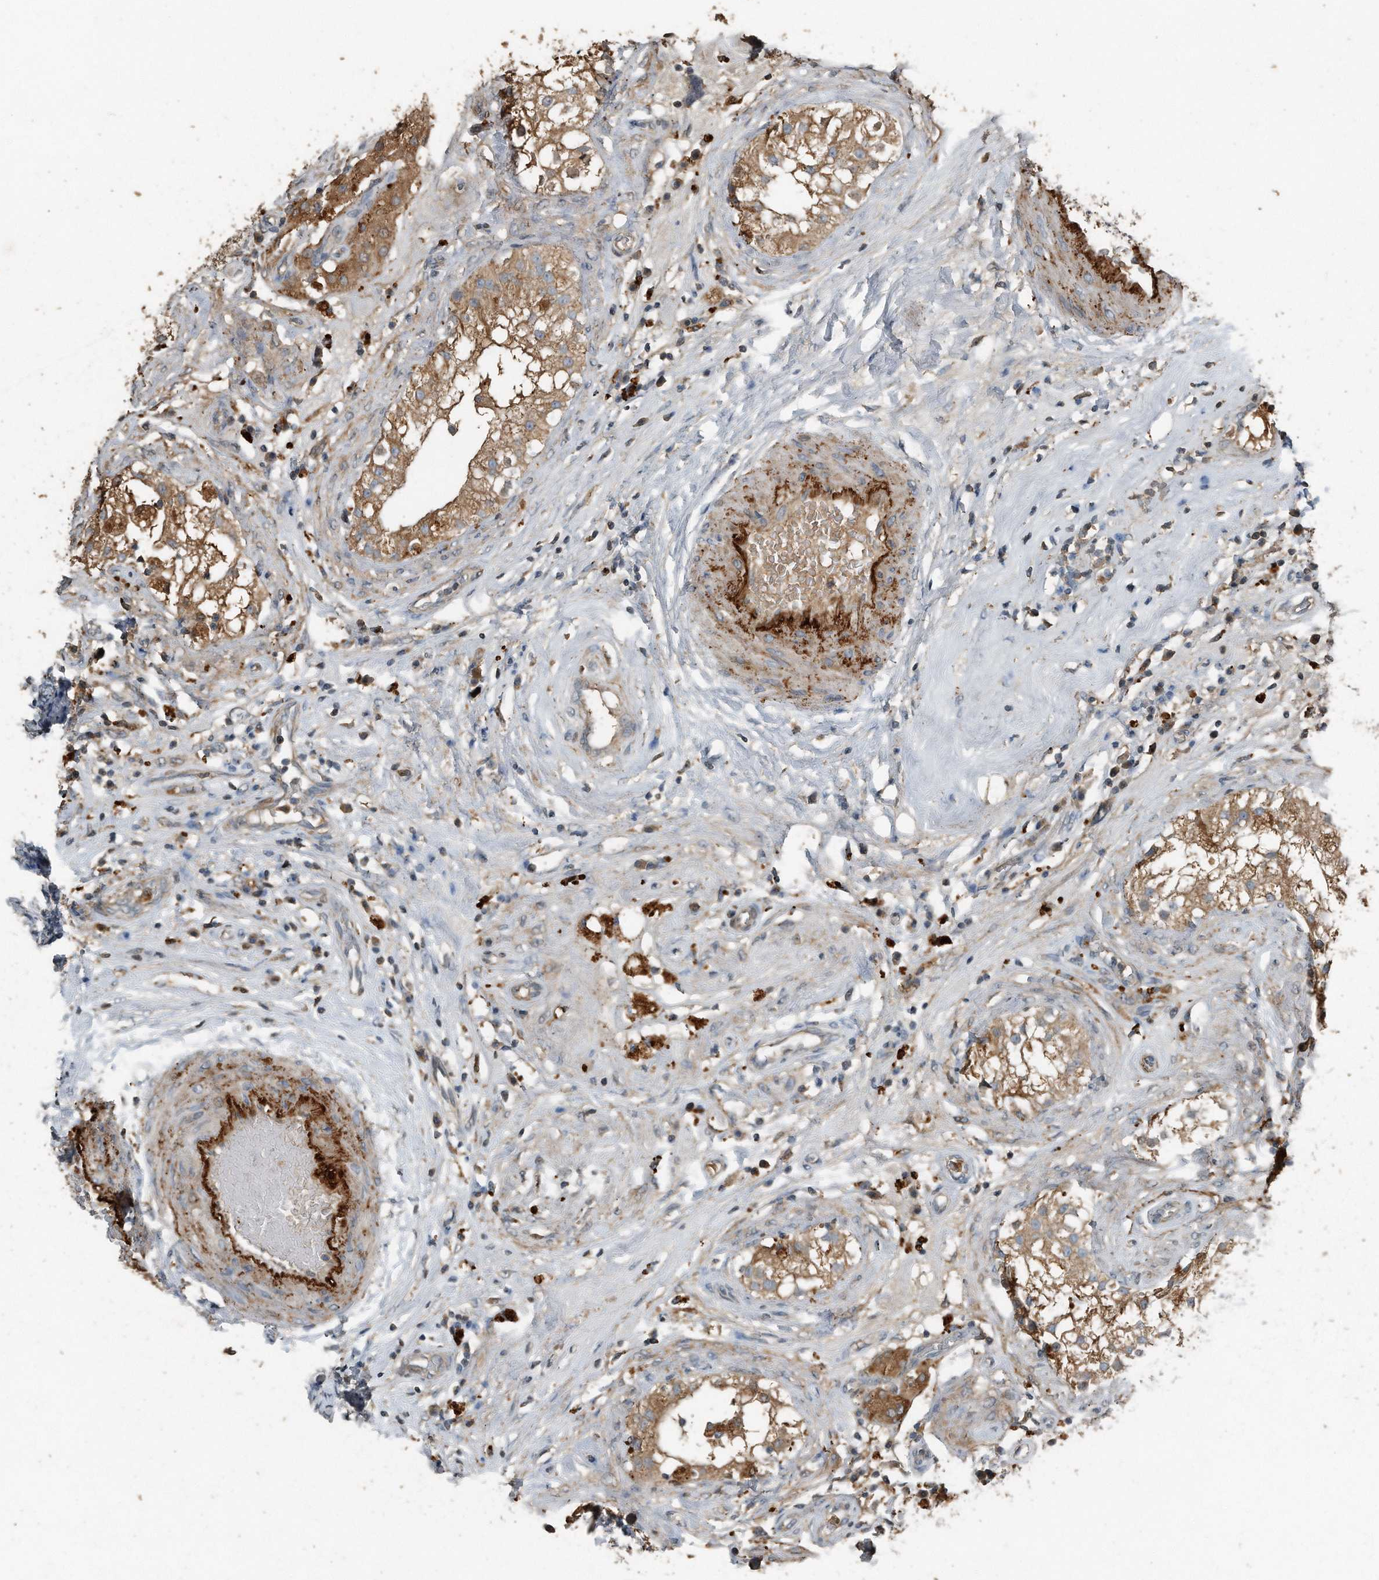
{"staining": {"intensity": "moderate", "quantity": "25%-75%", "location": "cytoplasmic/membranous"}, "tissue": "testis", "cell_type": "Cells in seminiferous ducts", "image_type": "normal", "snomed": [{"axis": "morphology", "description": "Normal tissue, NOS"}, {"axis": "topography", "description": "Testis"}], "caption": "Approximately 25%-75% of cells in seminiferous ducts in unremarkable testis demonstrate moderate cytoplasmic/membranous protein expression as visualized by brown immunohistochemical staining.", "gene": "C9", "patient": {"sex": "male", "age": 84}}